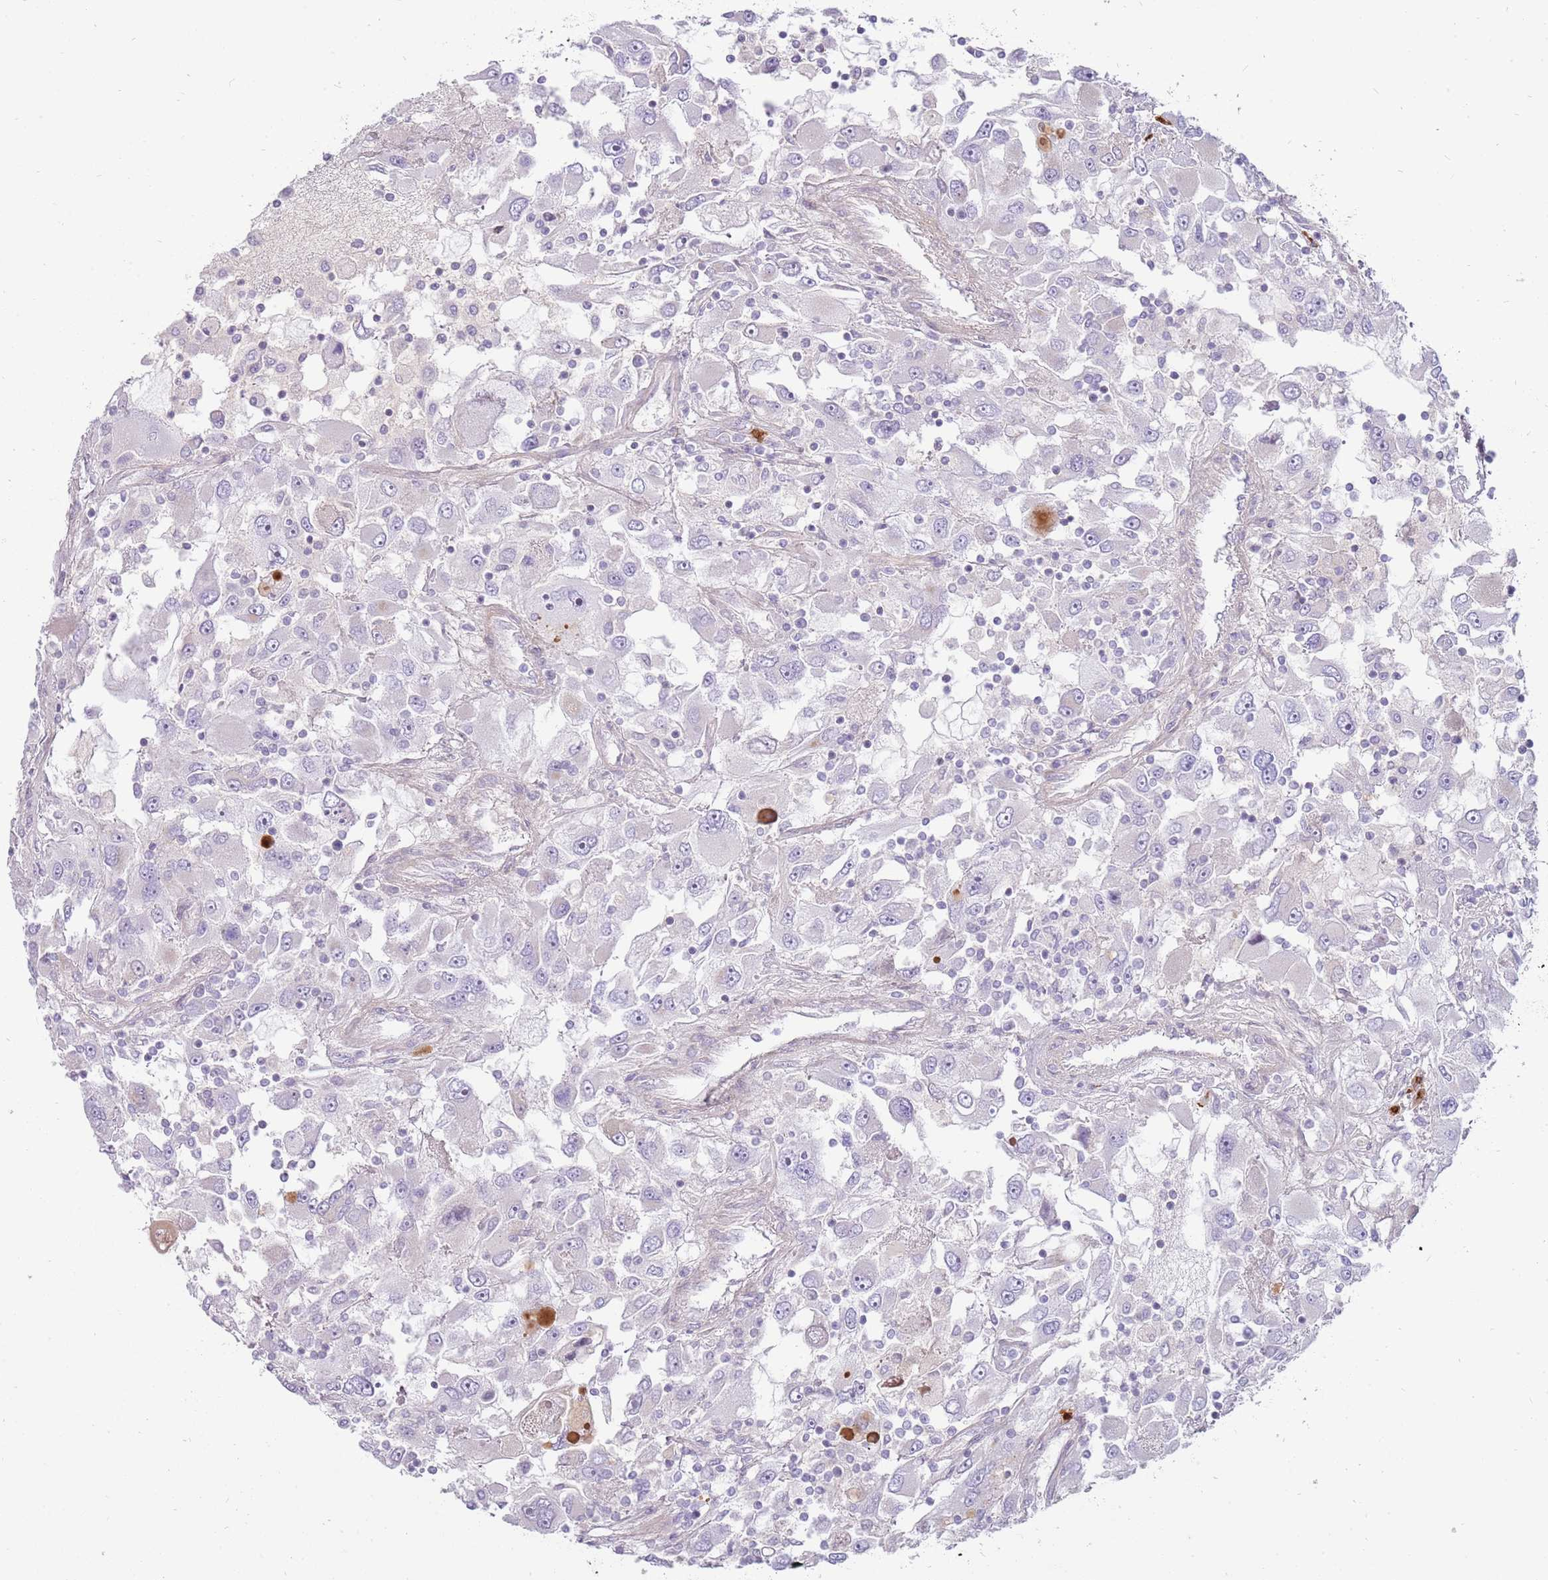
{"staining": {"intensity": "negative", "quantity": "none", "location": "none"}, "tissue": "renal cancer", "cell_type": "Tumor cells", "image_type": "cancer", "snomed": [{"axis": "morphology", "description": "Adenocarcinoma, NOS"}, {"axis": "topography", "description": "Kidney"}], "caption": "This is an immunohistochemistry histopathology image of human adenocarcinoma (renal). There is no staining in tumor cells.", "gene": "MCUB", "patient": {"sex": "female", "age": 52}}